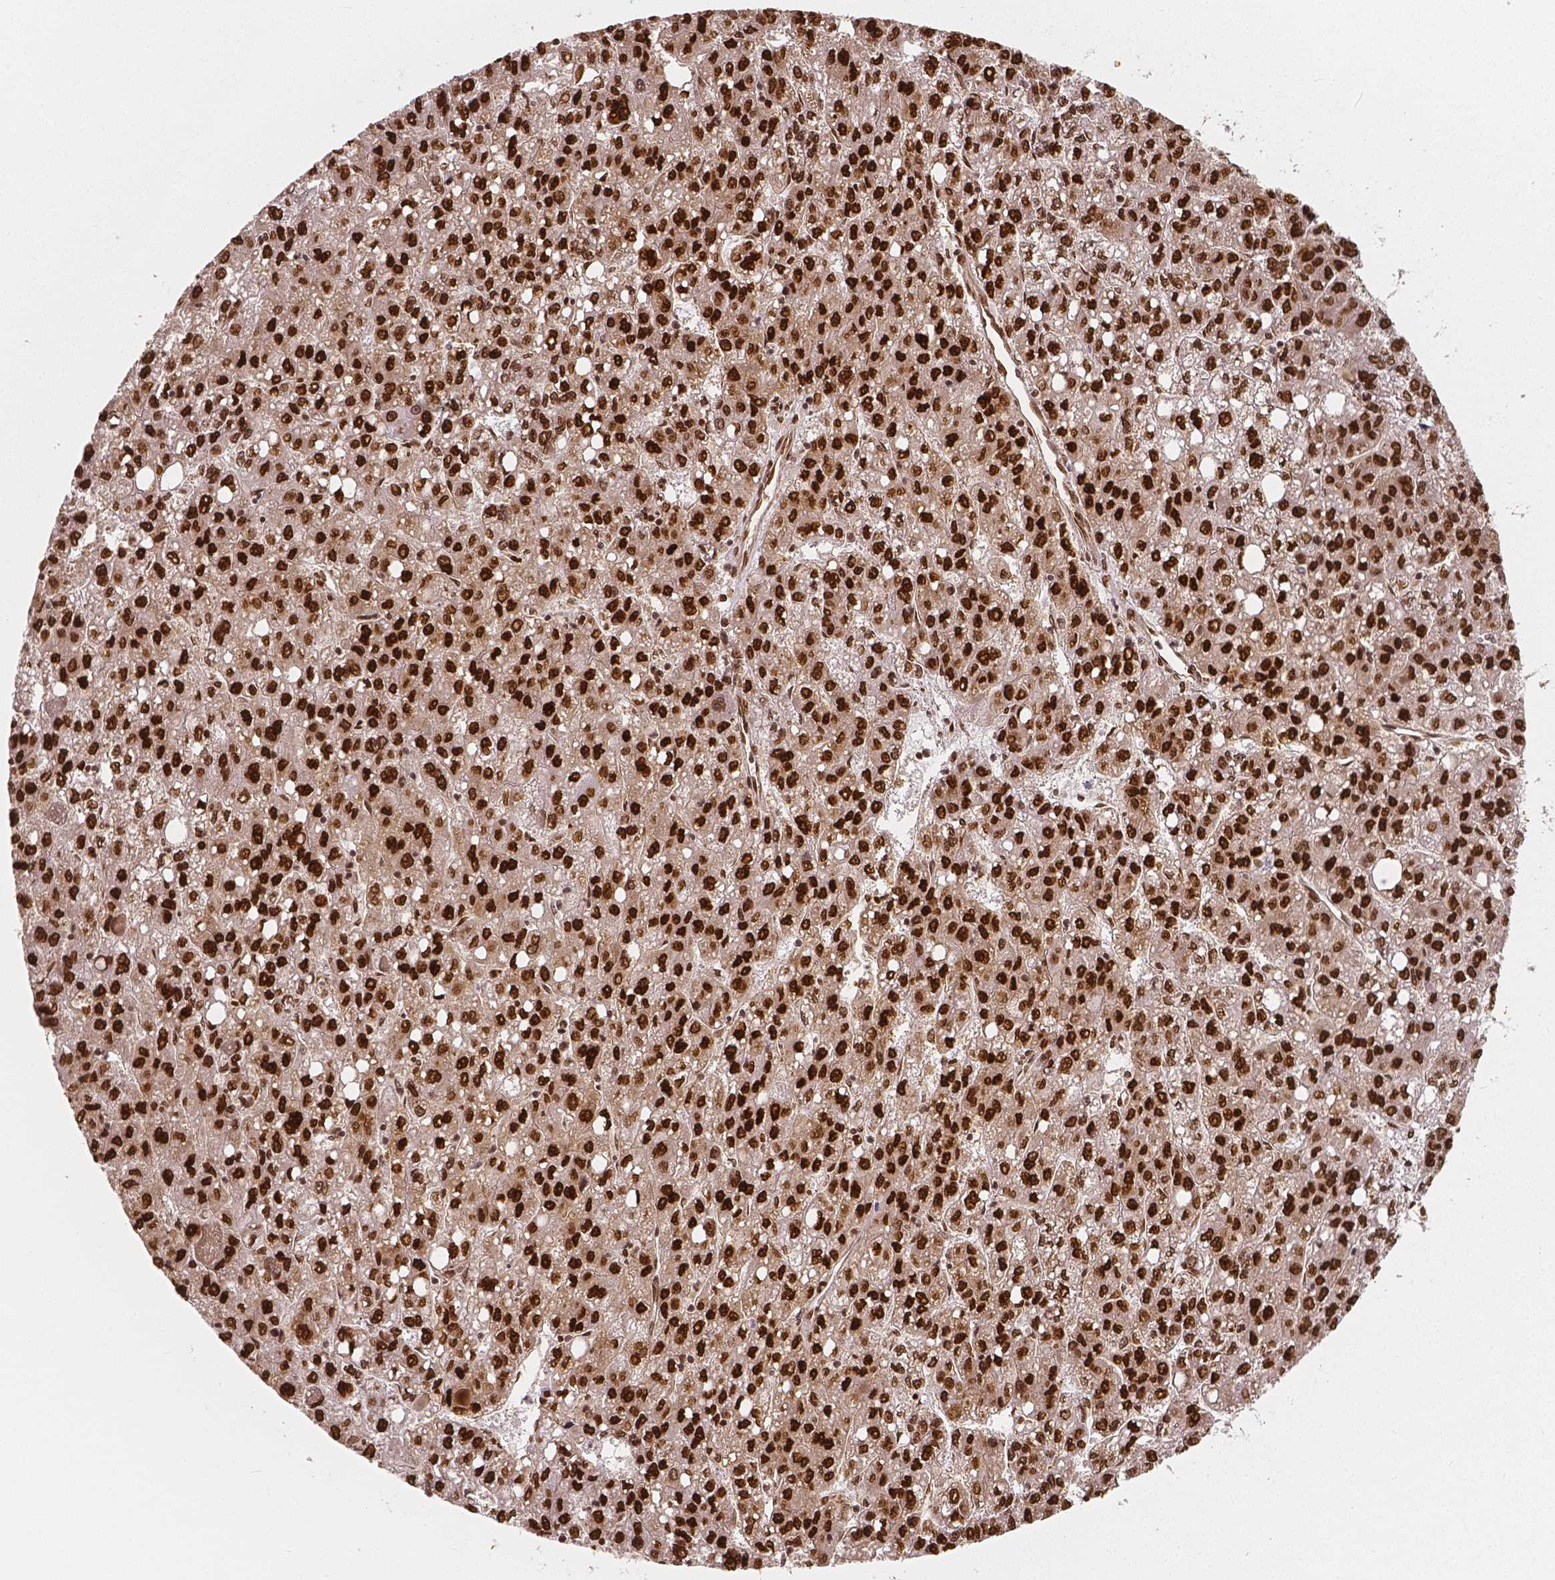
{"staining": {"intensity": "strong", "quantity": ">75%", "location": "nuclear"}, "tissue": "liver cancer", "cell_type": "Tumor cells", "image_type": "cancer", "snomed": [{"axis": "morphology", "description": "Carcinoma, Hepatocellular, NOS"}, {"axis": "topography", "description": "Liver"}], "caption": "This image demonstrates immunohistochemistry (IHC) staining of human liver cancer, with high strong nuclear positivity in approximately >75% of tumor cells.", "gene": "NUCKS1", "patient": {"sex": "female", "age": 82}}